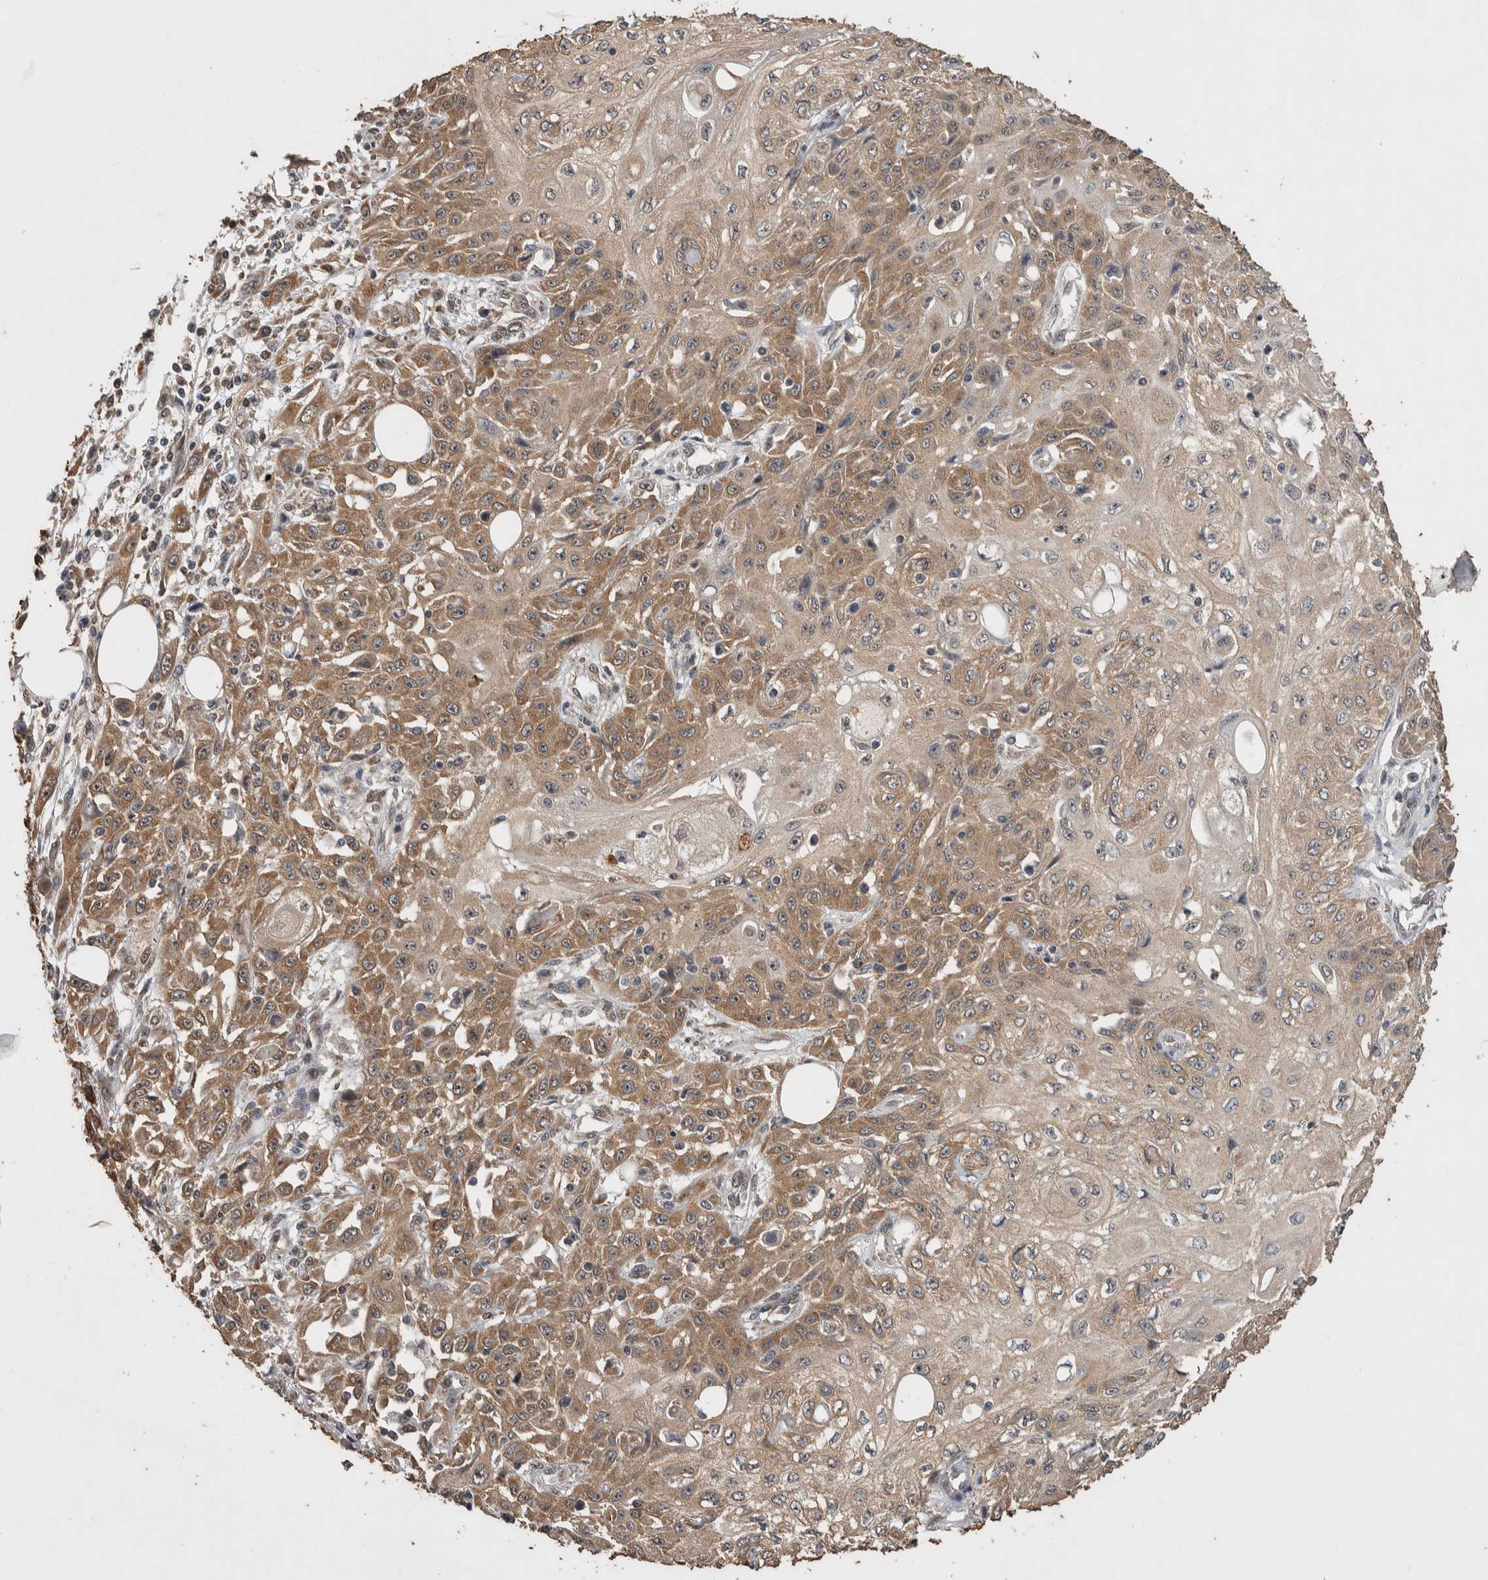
{"staining": {"intensity": "moderate", "quantity": ">75%", "location": "cytoplasmic/membranous"}, "tissue": "skin cancer", "cell_type": "Tumor cells", "image_type": "cancer", "snomed": [{"axis": "morphology", "description": "Squamous cell carcinoma, NOS"}, {"axis": "morphology", "description": "Squamous cell carcinoma, metastatic, NOS"}, {"axis": "topography", "description": "Skin"}, {"axis": "topography", "description": "Lymph node"}], "caption": "Immunohistochemical staining of human skin cancer (metastatic squamous cell carcinoma) exhibits moderate cytoplasmic/membranous protein positivity in about >75% of tumor cells.", "gene": "DVL2", "patient": {"sex": "male", "age": 75}}